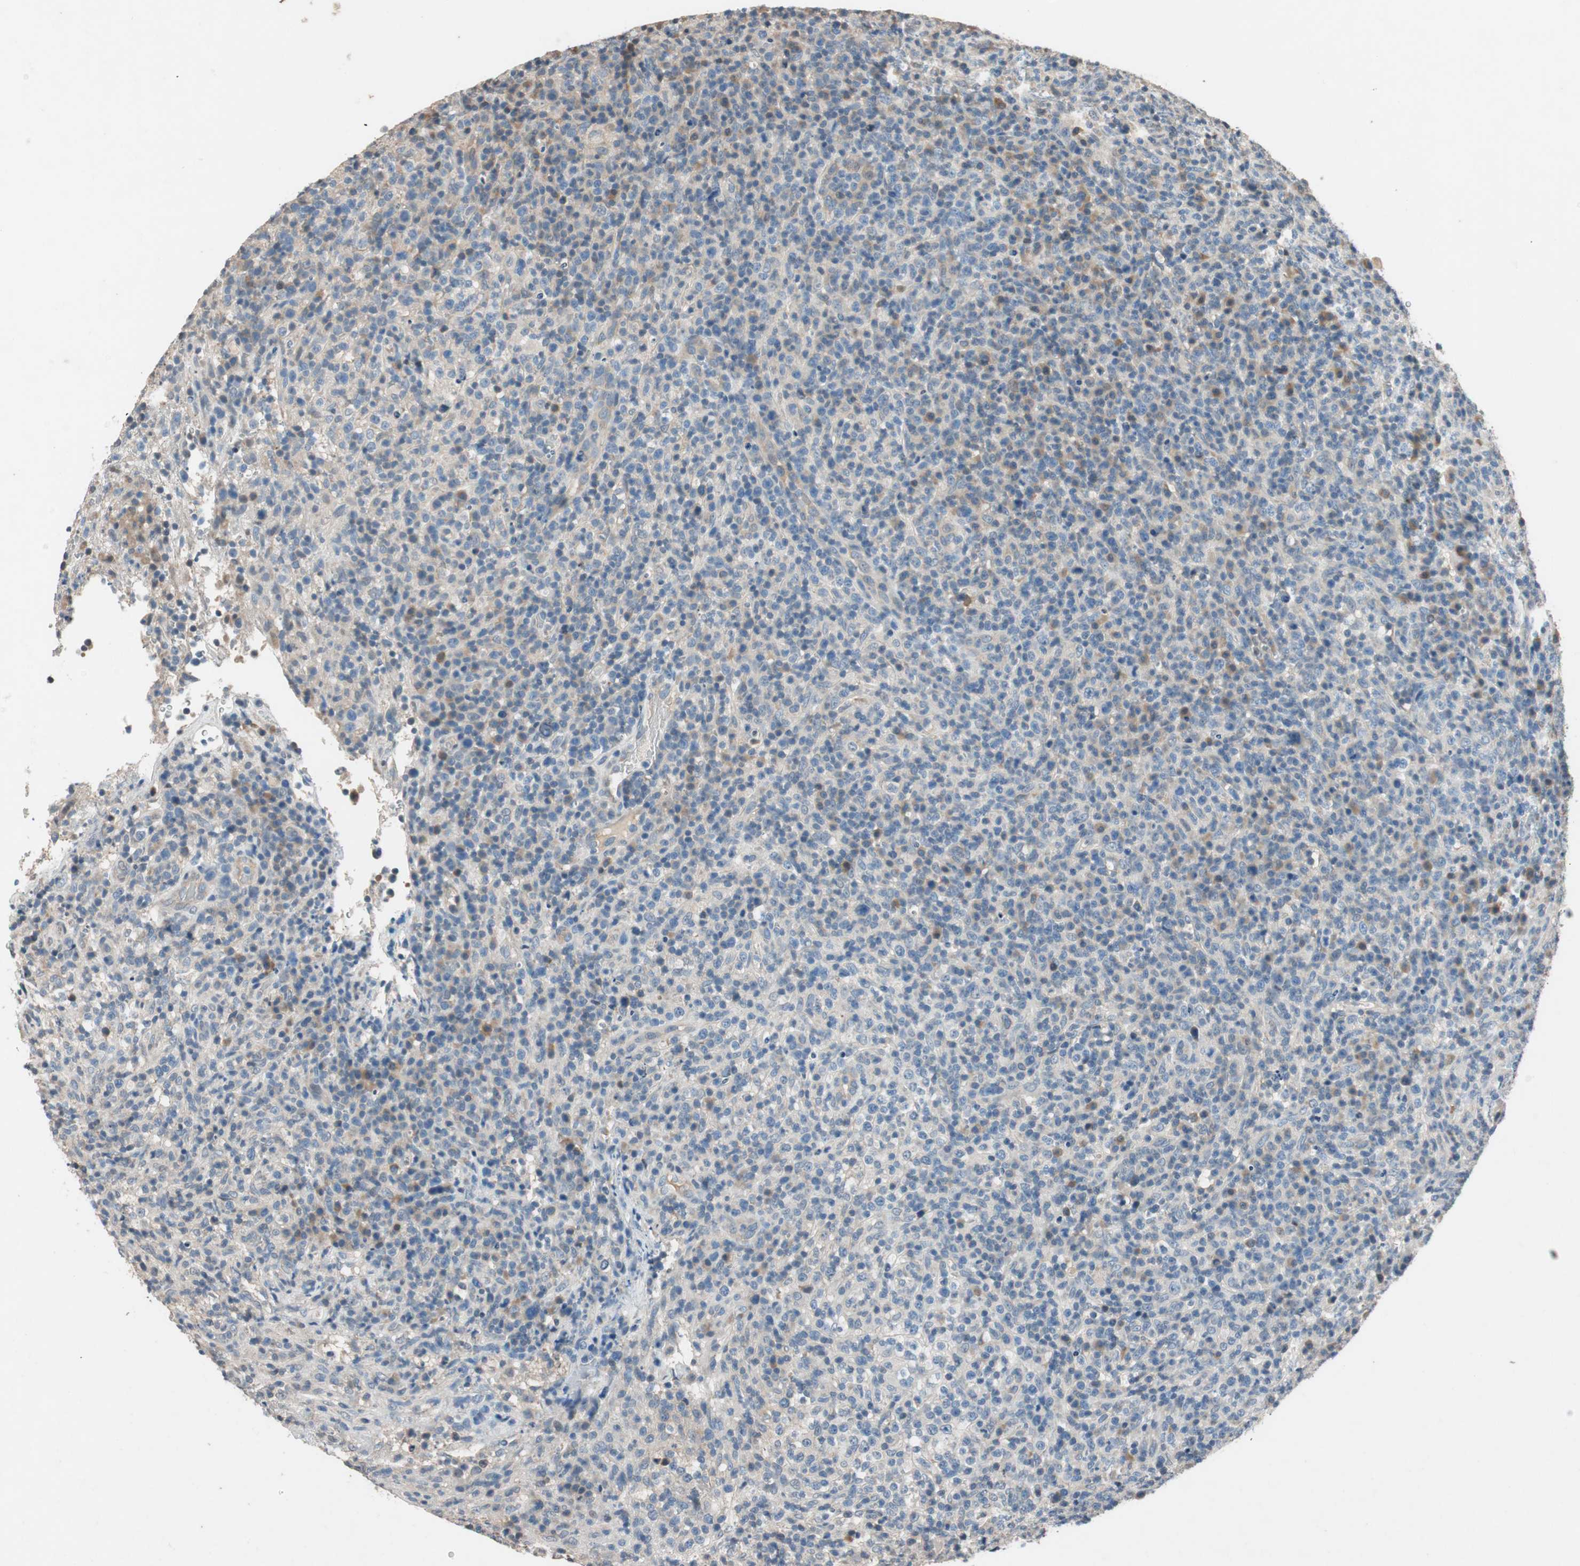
{"staining": {"intensity": "weak", "quantity": "<25%", "location": "cytoplasmic/membranous"}, "tissue": "lymphoma", "cell_type": "Tumor cells", "image_type": "cancer", "snomed": [{"axis": "morphology", "description": "Malignant lymphoma, non-Hodgkin's type, High grade"}, {"axis": "topography", "description": "Lymph node"}], "caption": "The IHC image has no significant positivity in tumor cells of lymphoma tissue. The staining is performed using DAB brown chromogen with nuclei counter-stained in using hematoxylin.", "gene": "SERPINB5", "patient": {"sex": "female", "age": 76}}